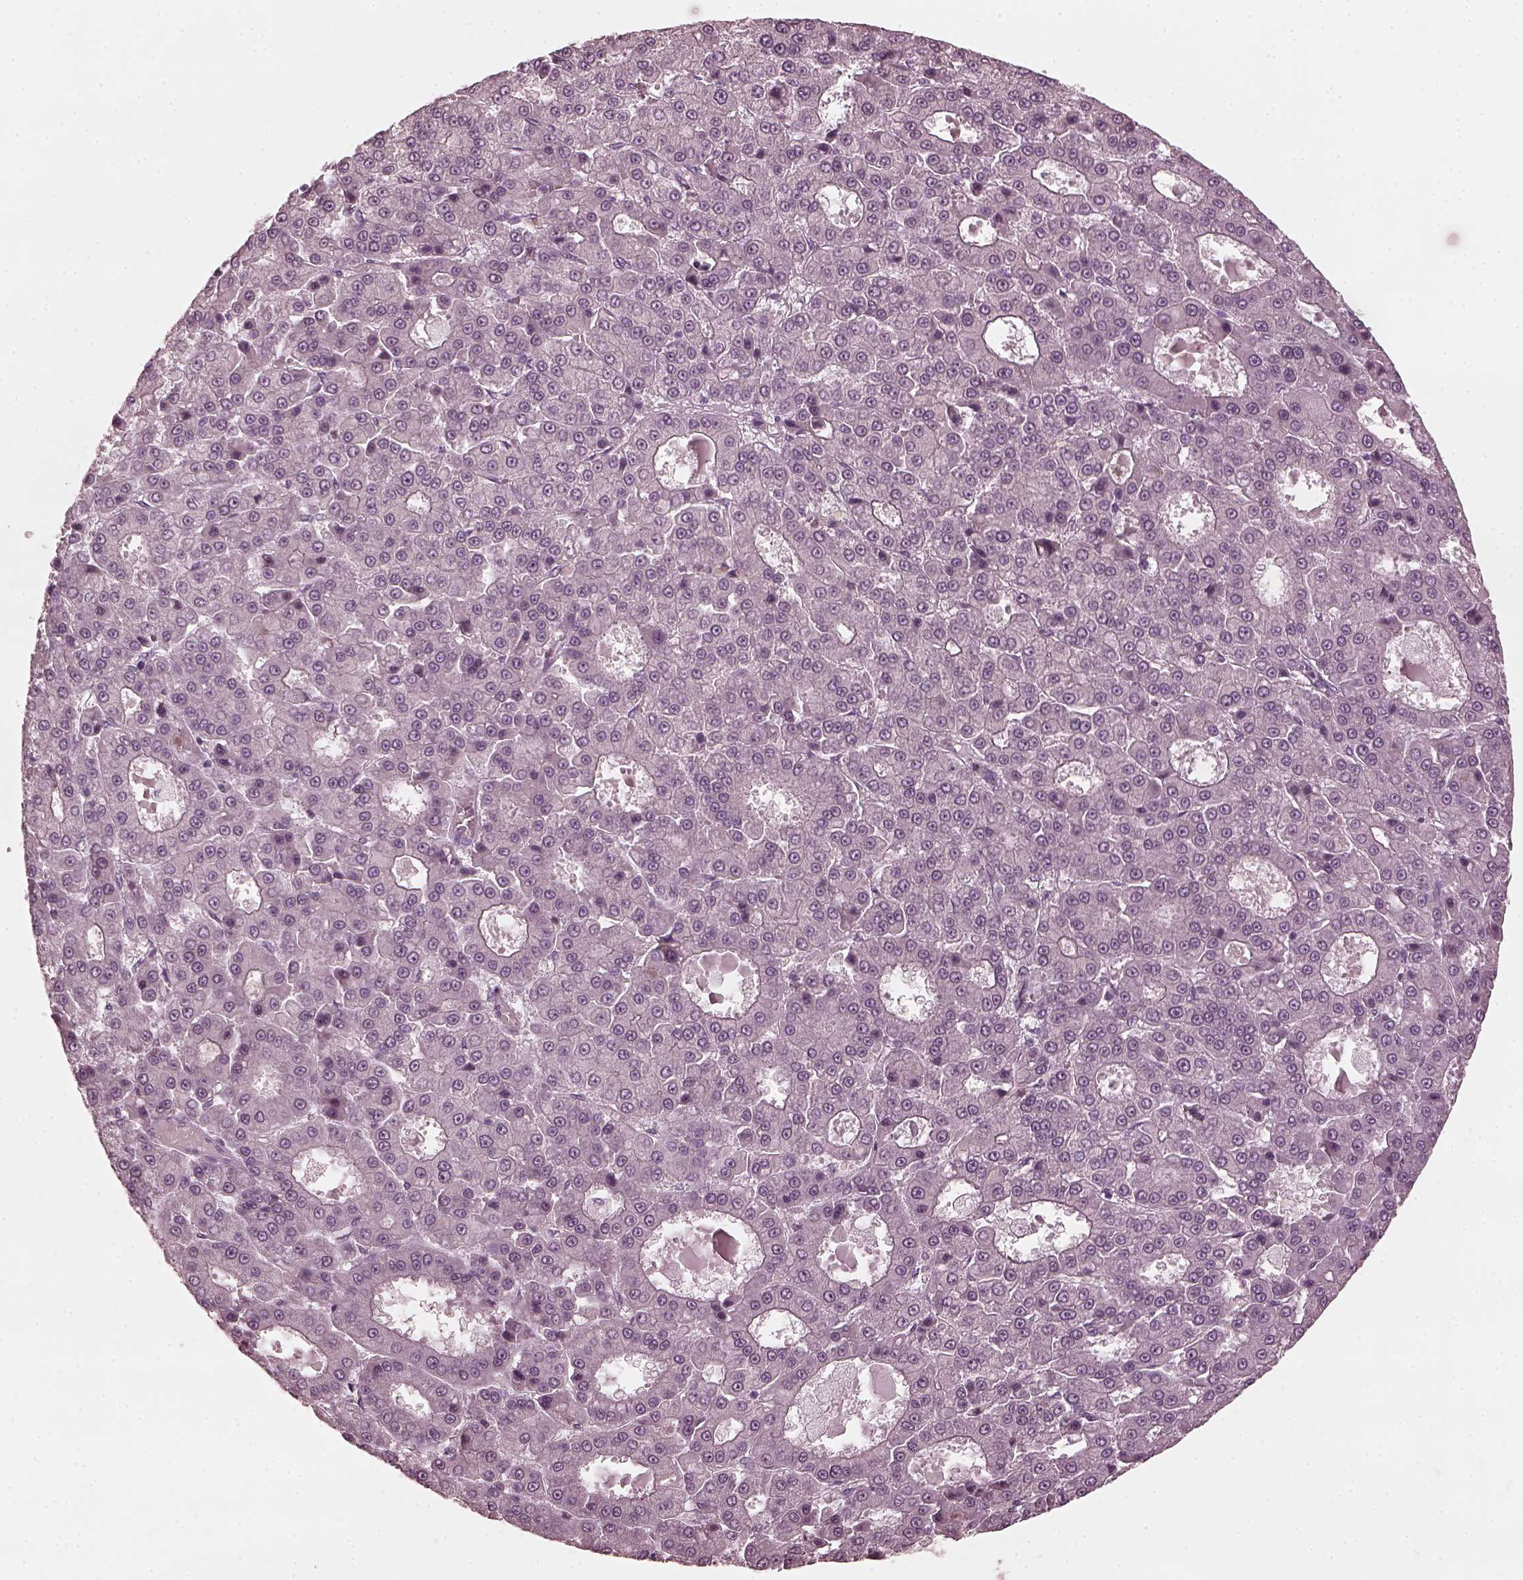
{"staining": {"intensity": "negative", "quantity": "none", "location": "none"}, "tissue": "liver cancer", "cell_type": "Tumor cells", "image_type": "cancer", "snomed": [{"axis": "morphology", "description": "Carcinoma, Hepatocellular, NOS"}, {"axis": "topography", "description": "Liver"}], "caption": "The histopathology image displays no staining of tumor cells in liver cancer.", "gene": "CCDC170", "patient": {"sex": "male", "age": 70}}